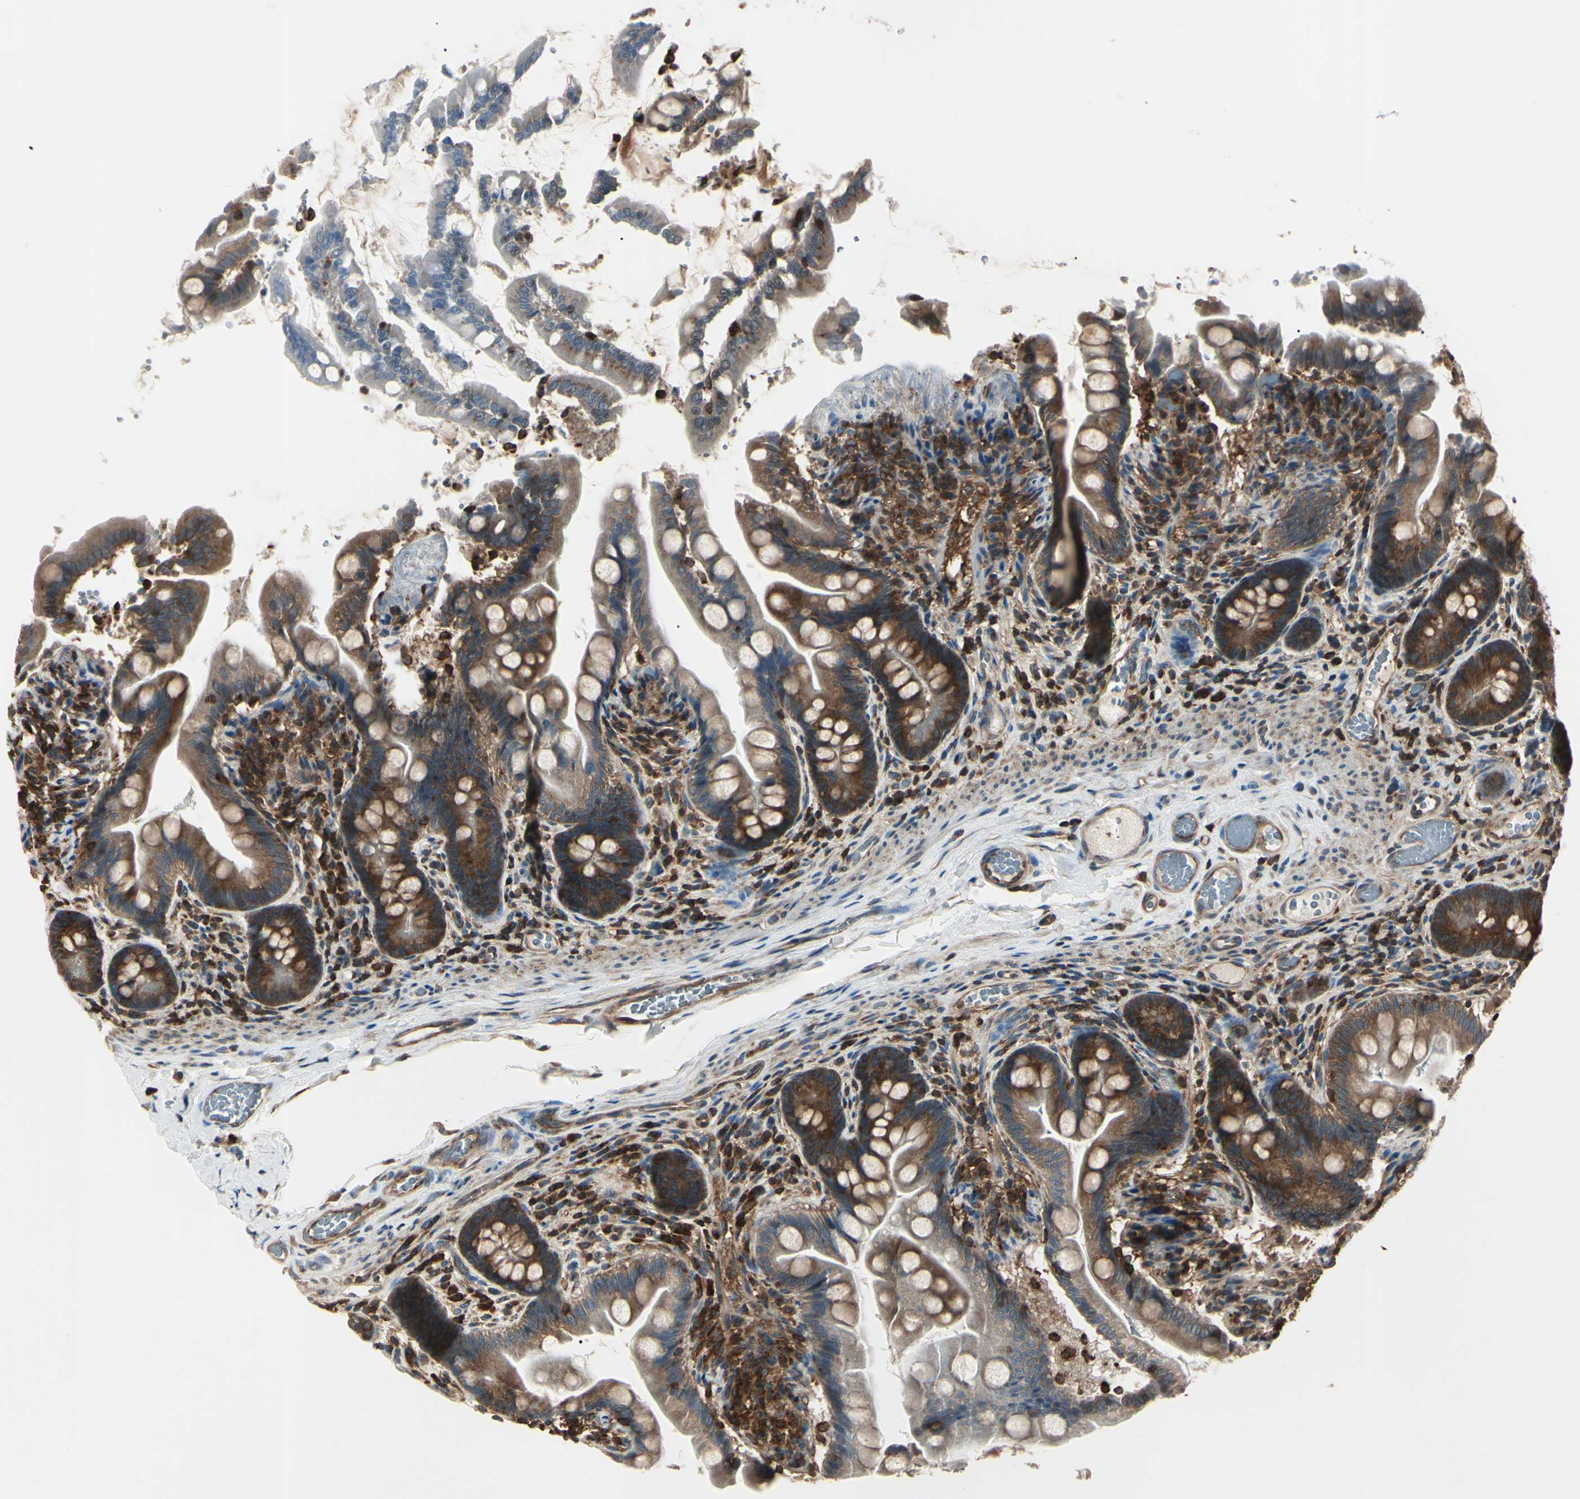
{"staining": {"intensity": "strong", "quantity": "25%-75%", "location": "cytoplasmic/membranous"}, "tissue": "small intestine", "cell_type": "Glandular cells", "image_type": "normal", "snomed": [{"axis": "morphology", "description": "Normal tissue, NOS"}, {"axis": "topography", "description": "Small intestine"}], "caption": "This photomicrograph reveals IHC staining of unremarkable small intestine, with high strong cytoplasmic/membranous positivity in approximately 25%-75% of glandular cells.", "gene": "MAPRE1", "patient": {"sex": "female", "age": 56}}